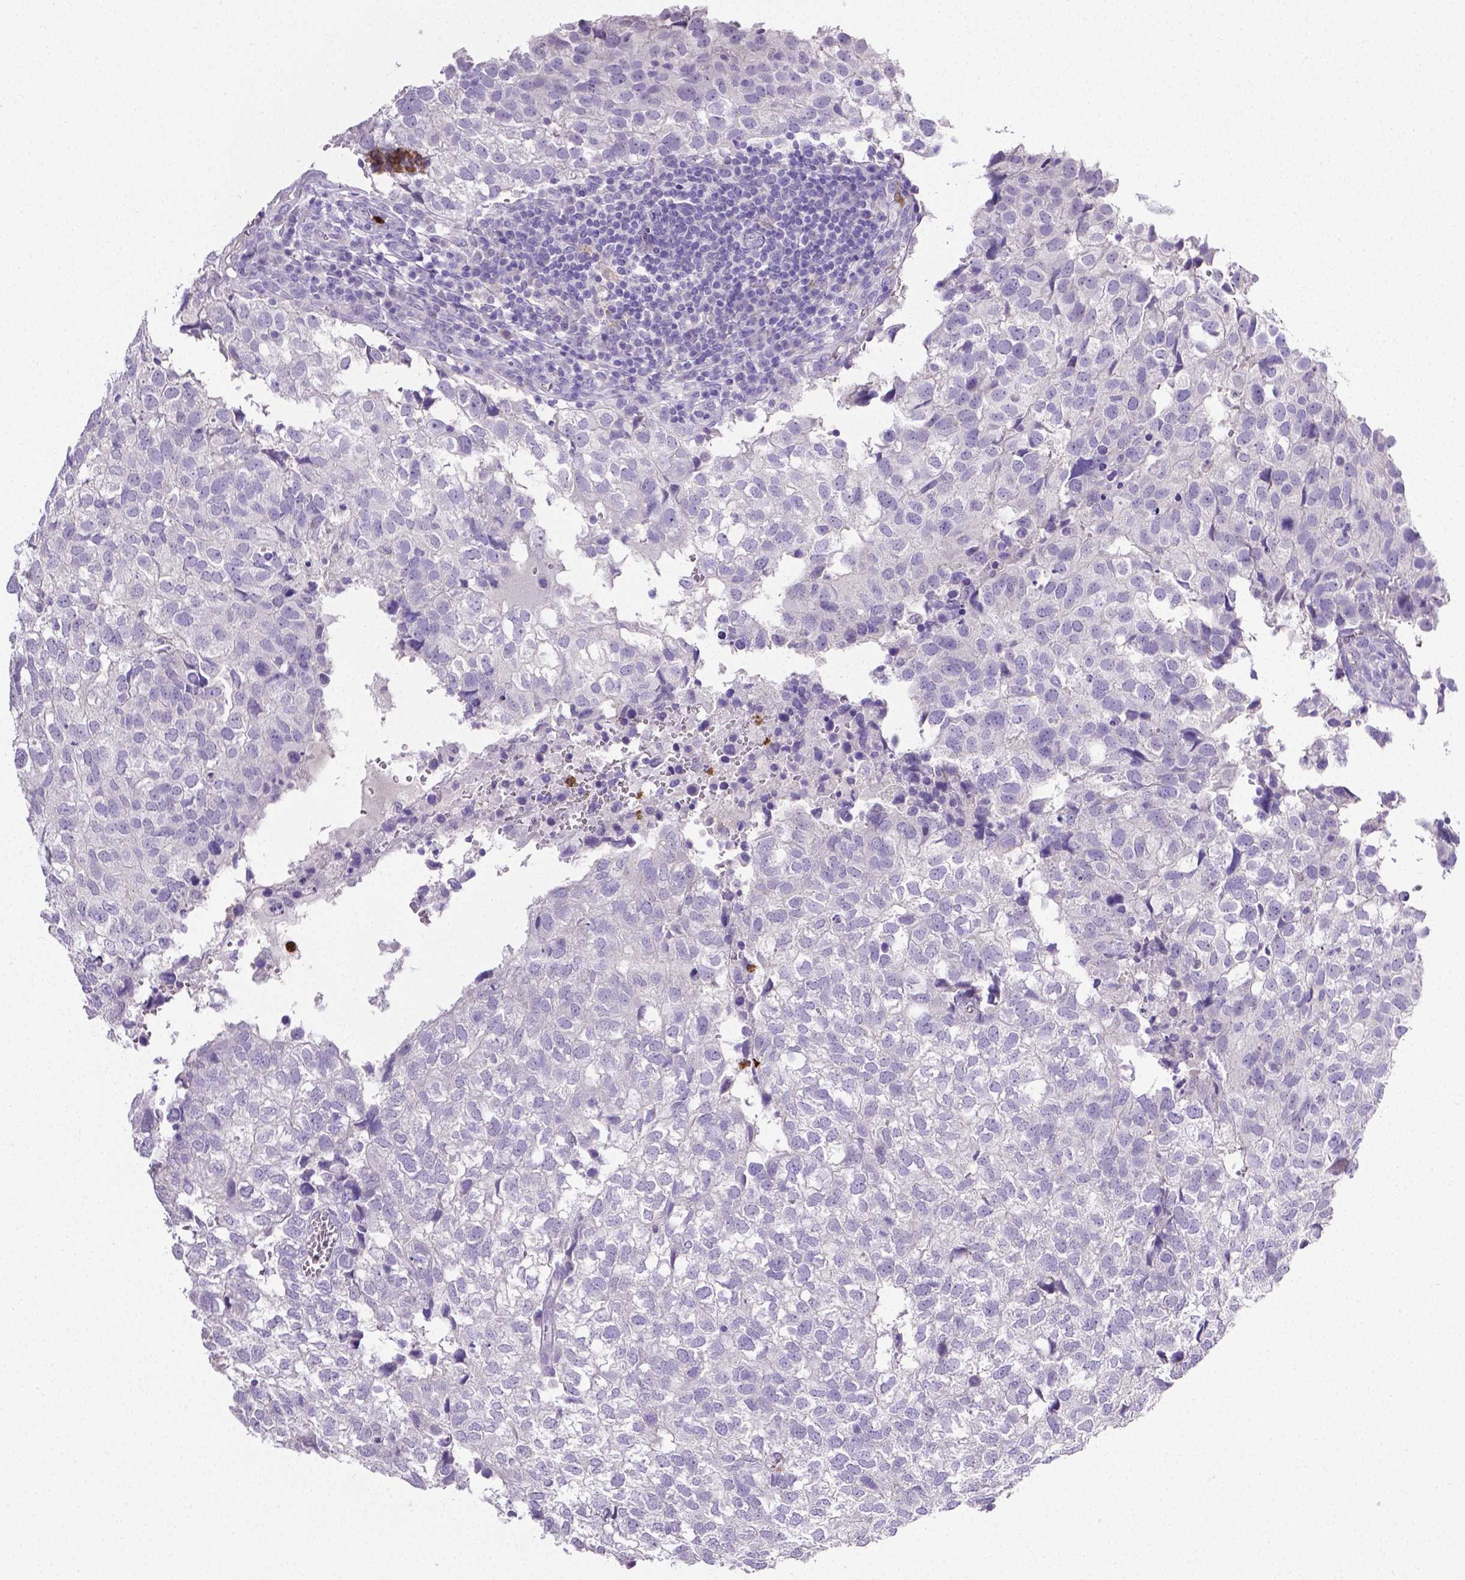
{"staining": {"intensity": "negative", "quantity": "none", "location": "none"}, "tissue": "breast cancer", "cell_type": "Tumor cells", "image_type": "cancer", "snomed": [{"axis": "morphology", "description": "Duct carcinoma"}, {"axis": "topography", "description": "Breast"}], "caption": "Photomicrograph shows no protein staining in tumor cells of infiltrating ductal carcinoma (breast) tissue. Nuclei are stained in blue.", "gene": "MMP9", "patient": {"sex": "female", "age": 30}}